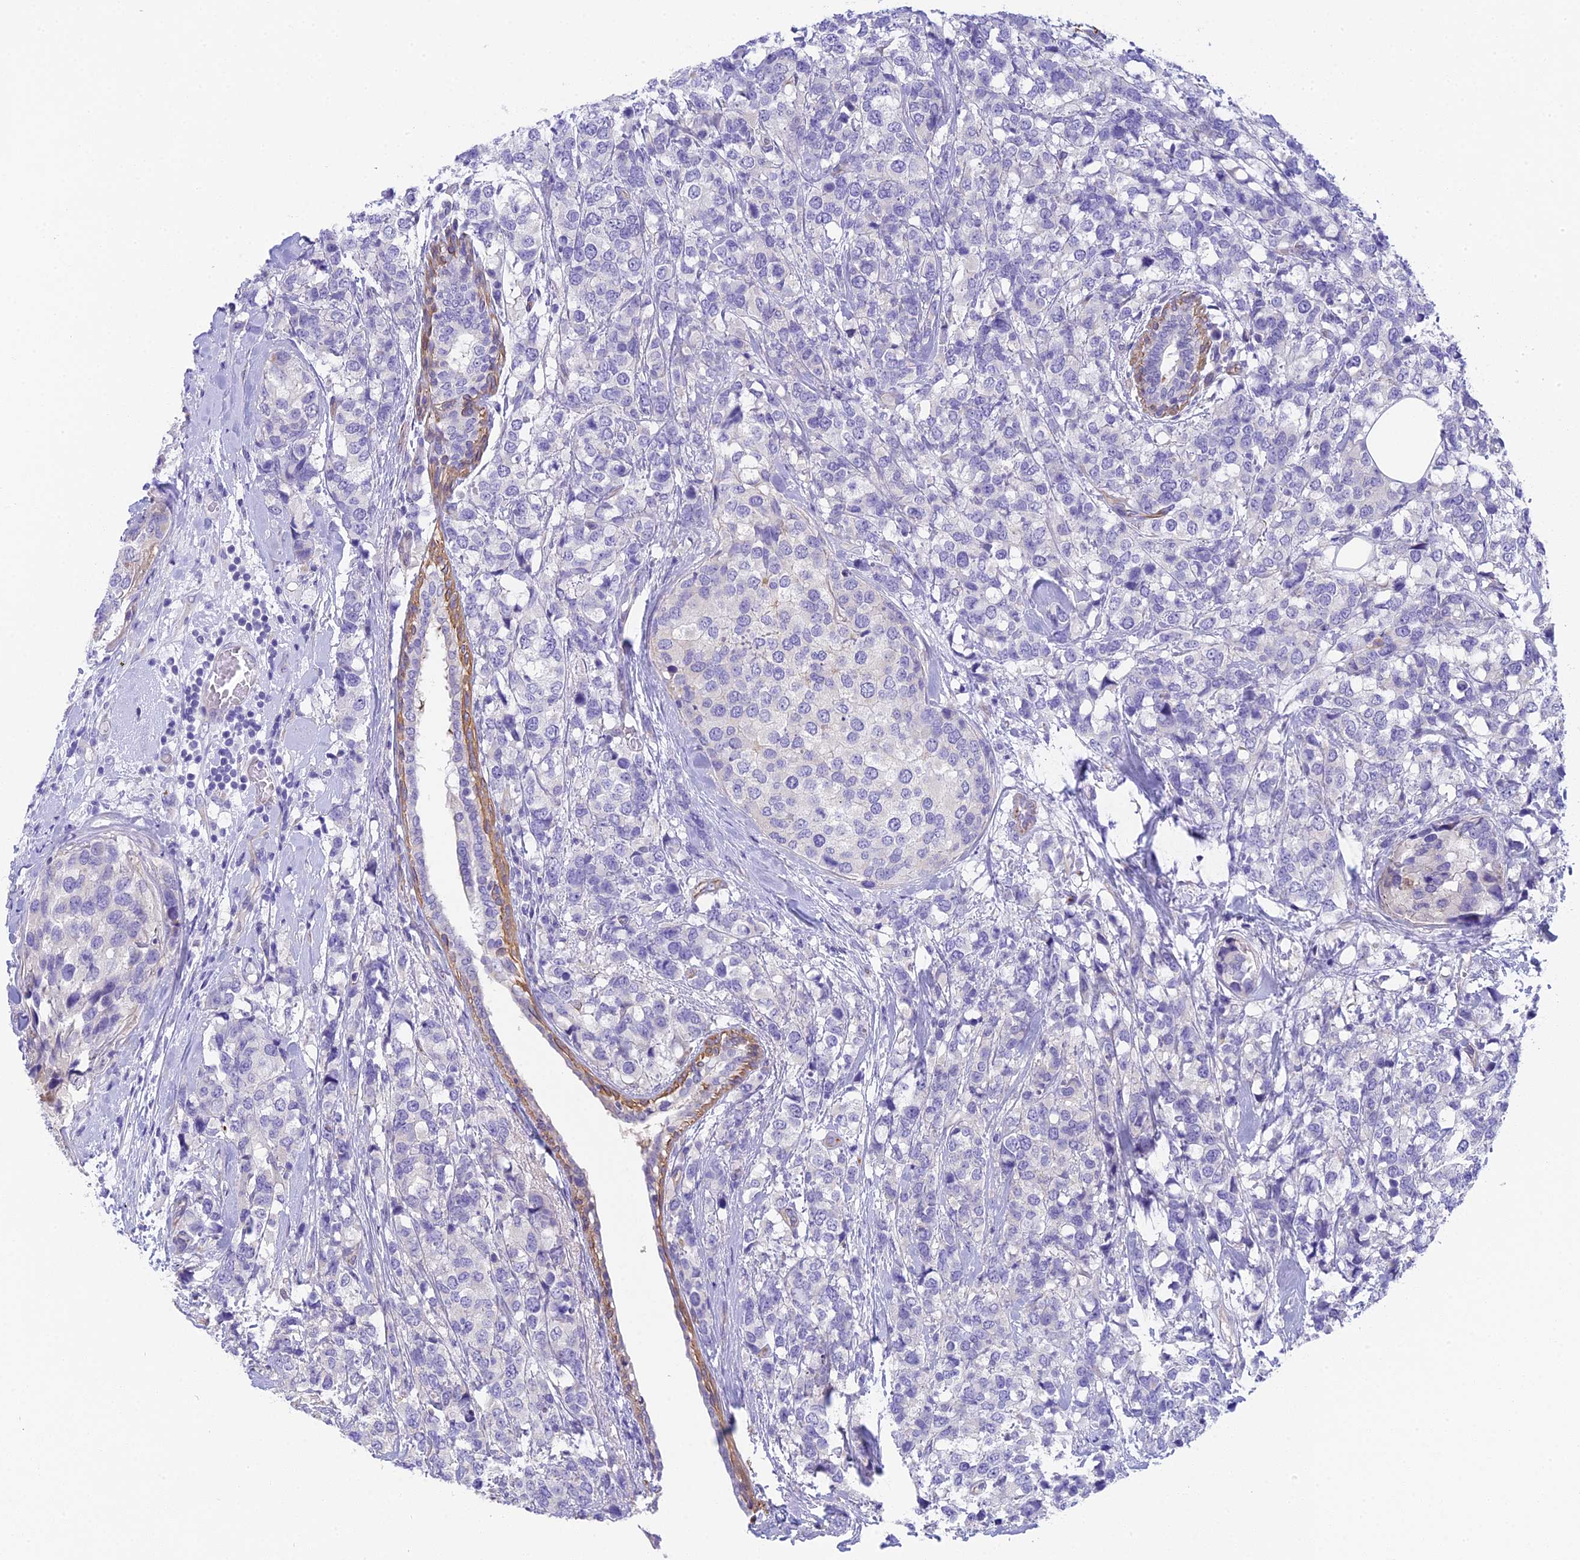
{"staining": {"intensity": "negative", "quantity": "none", "location": "none"}, "tissue": "breast cancer", "cell_type": "Tumor cells", "image_type": "cancer", "snomed": [{"axis": "morphology", "description": "Lobular carcinoma"}, {"axis": "topography", "description": "Breast"}], "caption": "This is a micrograph of IHC staining of lobular carcinoma (breast), which shows no expression in tumor cells.", "gene": "TACSTD2", "patient": {"sex": "female", "age": 59}}